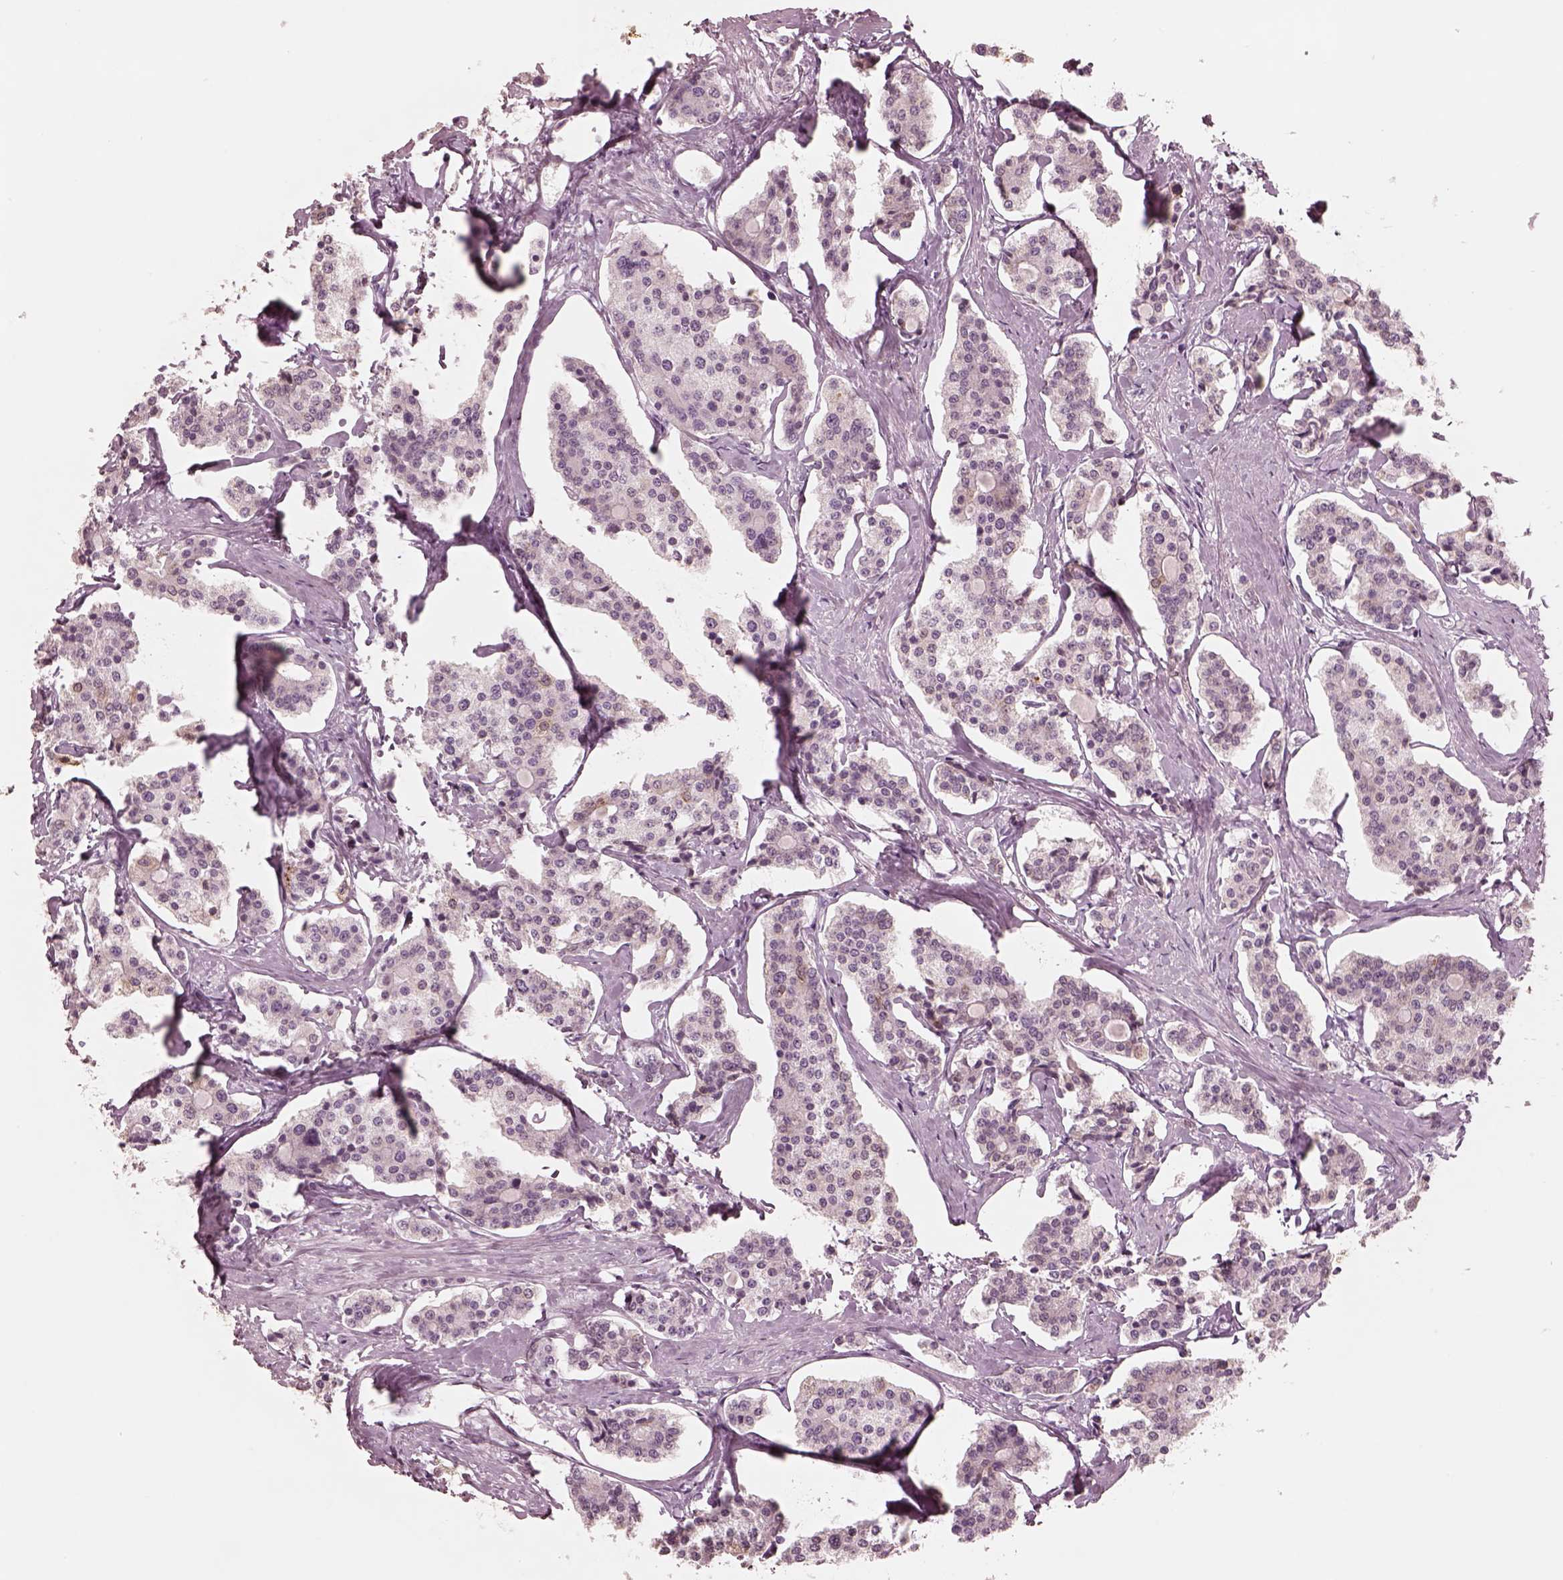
{"staining": {"intensity": "negative", "quantity": "none", "location": "none"}, "tissue": "carcinoid", "cell_type": "Tumor cells", "image_type": "cancer", "snomed": [{"axis": "morphology", "description": "Carcinoid, malignant, NOS"}, {"axis": "topography", "description": "Small intestine"}], "caption": "Tumor cells show no significant protein positivity in malignant carcinoid.", "gene": "PON3", "patient": {"sex": "female", "age": 65}}